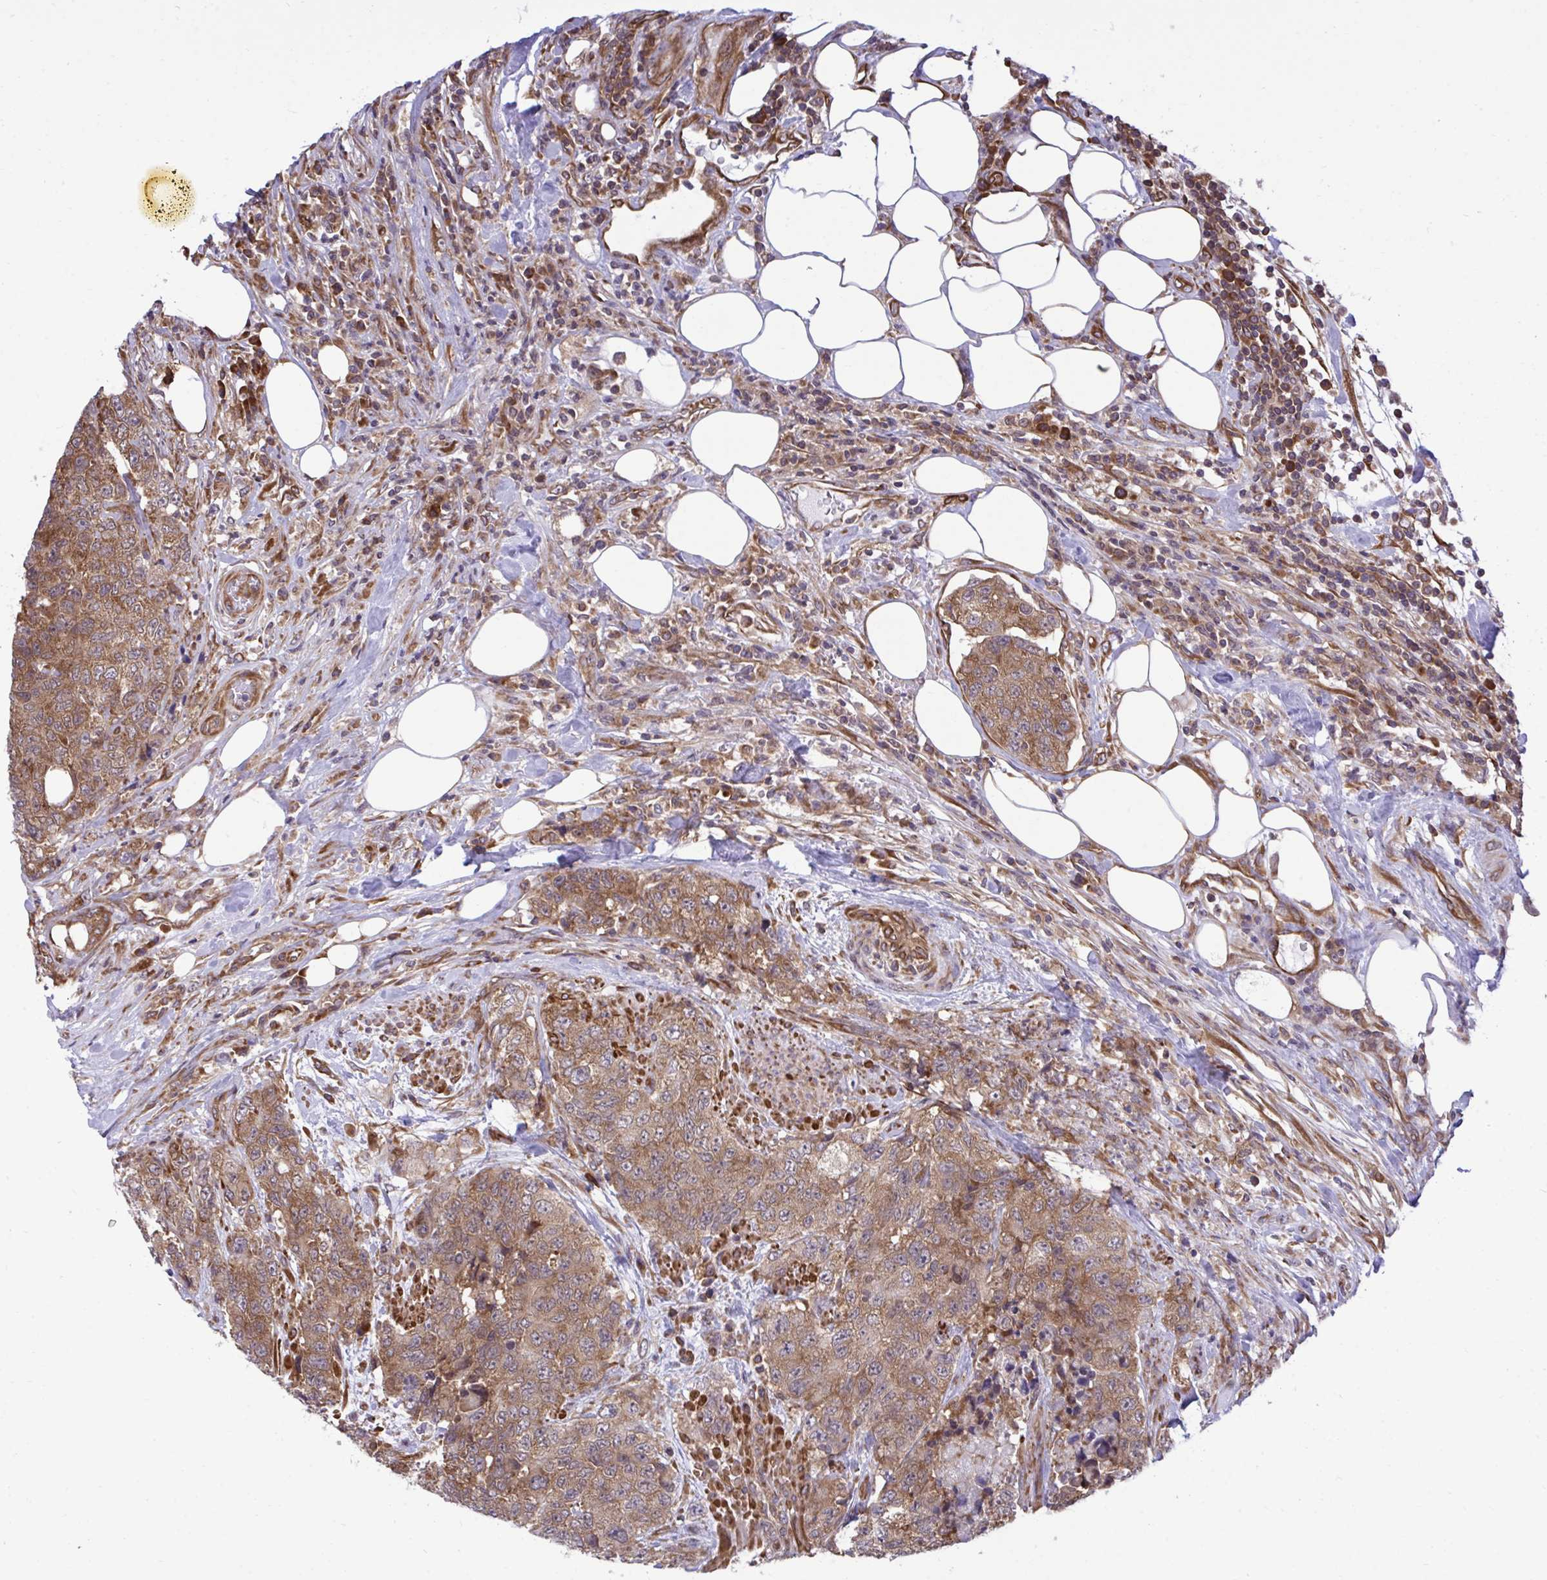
{"staining": {"intensity": "moderate", "quantity": ">75%", "location": "cytoplasmic/membranous"}, "tissue": "urothelial cancer", "cell_type": "Tumor cells", "image_type": "cancer", "snomed": [{"axis": "morphology", "description": "Urothelial carcinoma, High grade"}, {"axis": "topography", "description": "Urinary bladder"}], "caption": "Immunohistochemical staining of urothelial cancer displays medium levels of moderate cytoplasmic/membranous staining in approximately >75% of tumor cells. Ihc stains the protein of interest in brown and the nuclei are stained blue.", "gene": "RPS15", "patient": {"sex": "female", "age": 78}}